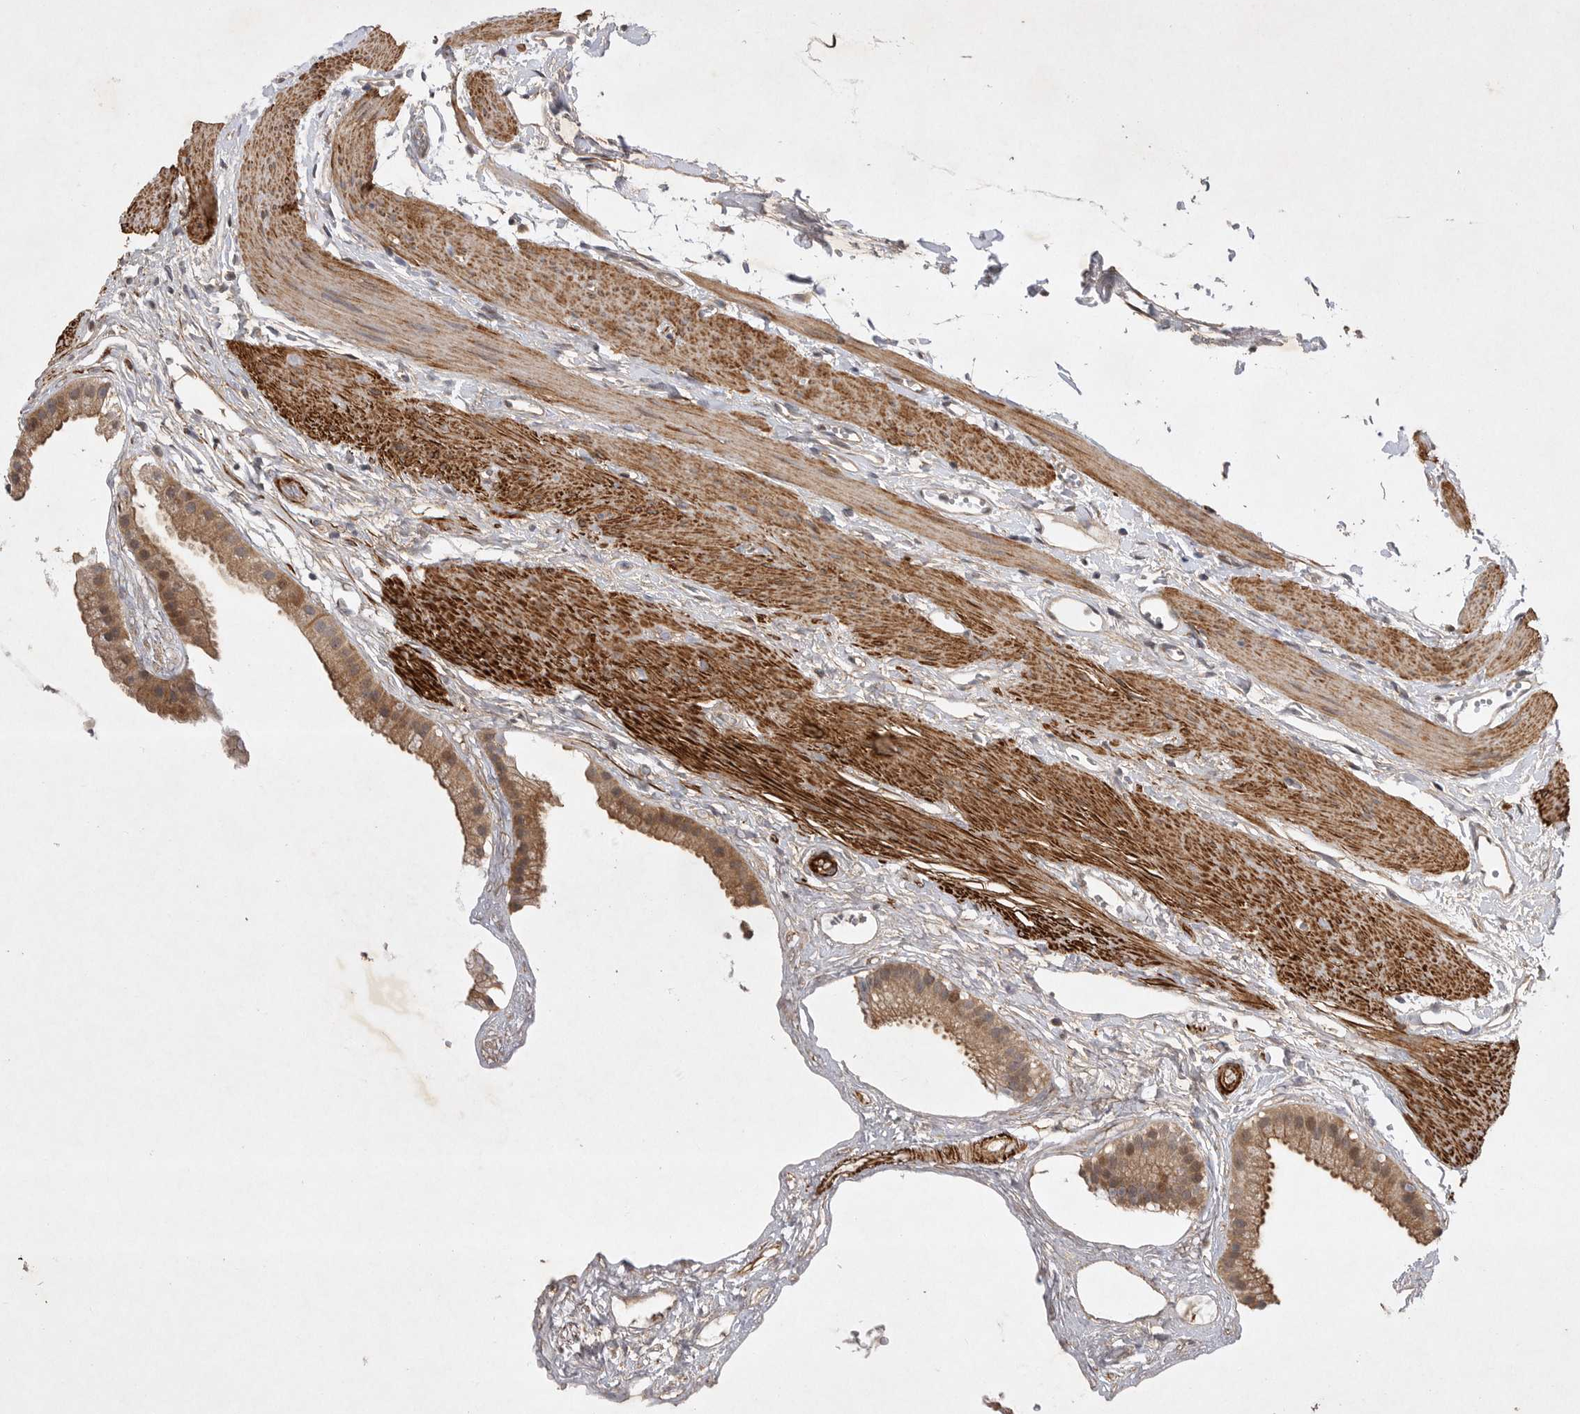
{"staining": {"intensity": "moderate", "quantity": ">75%", "location": "cytoplasmic/membranous"}, "tissue": "gallbladder", "cell_type": "Glandular cells", "image_type": "normal", "snomed": [{"axis": "morphology", "description": "Normal tissue, NOS"}, {"axis": "topography", "description": "Gallbladder"}], "caption": "Immunohistochemical staining of normal gallbladder displays medium levels of moderate cytoplasmic/membranous staining in approximately >75% of glandular cells.", "gene": "EDEM3", "patient": {"sex": "female", "age": 64}}